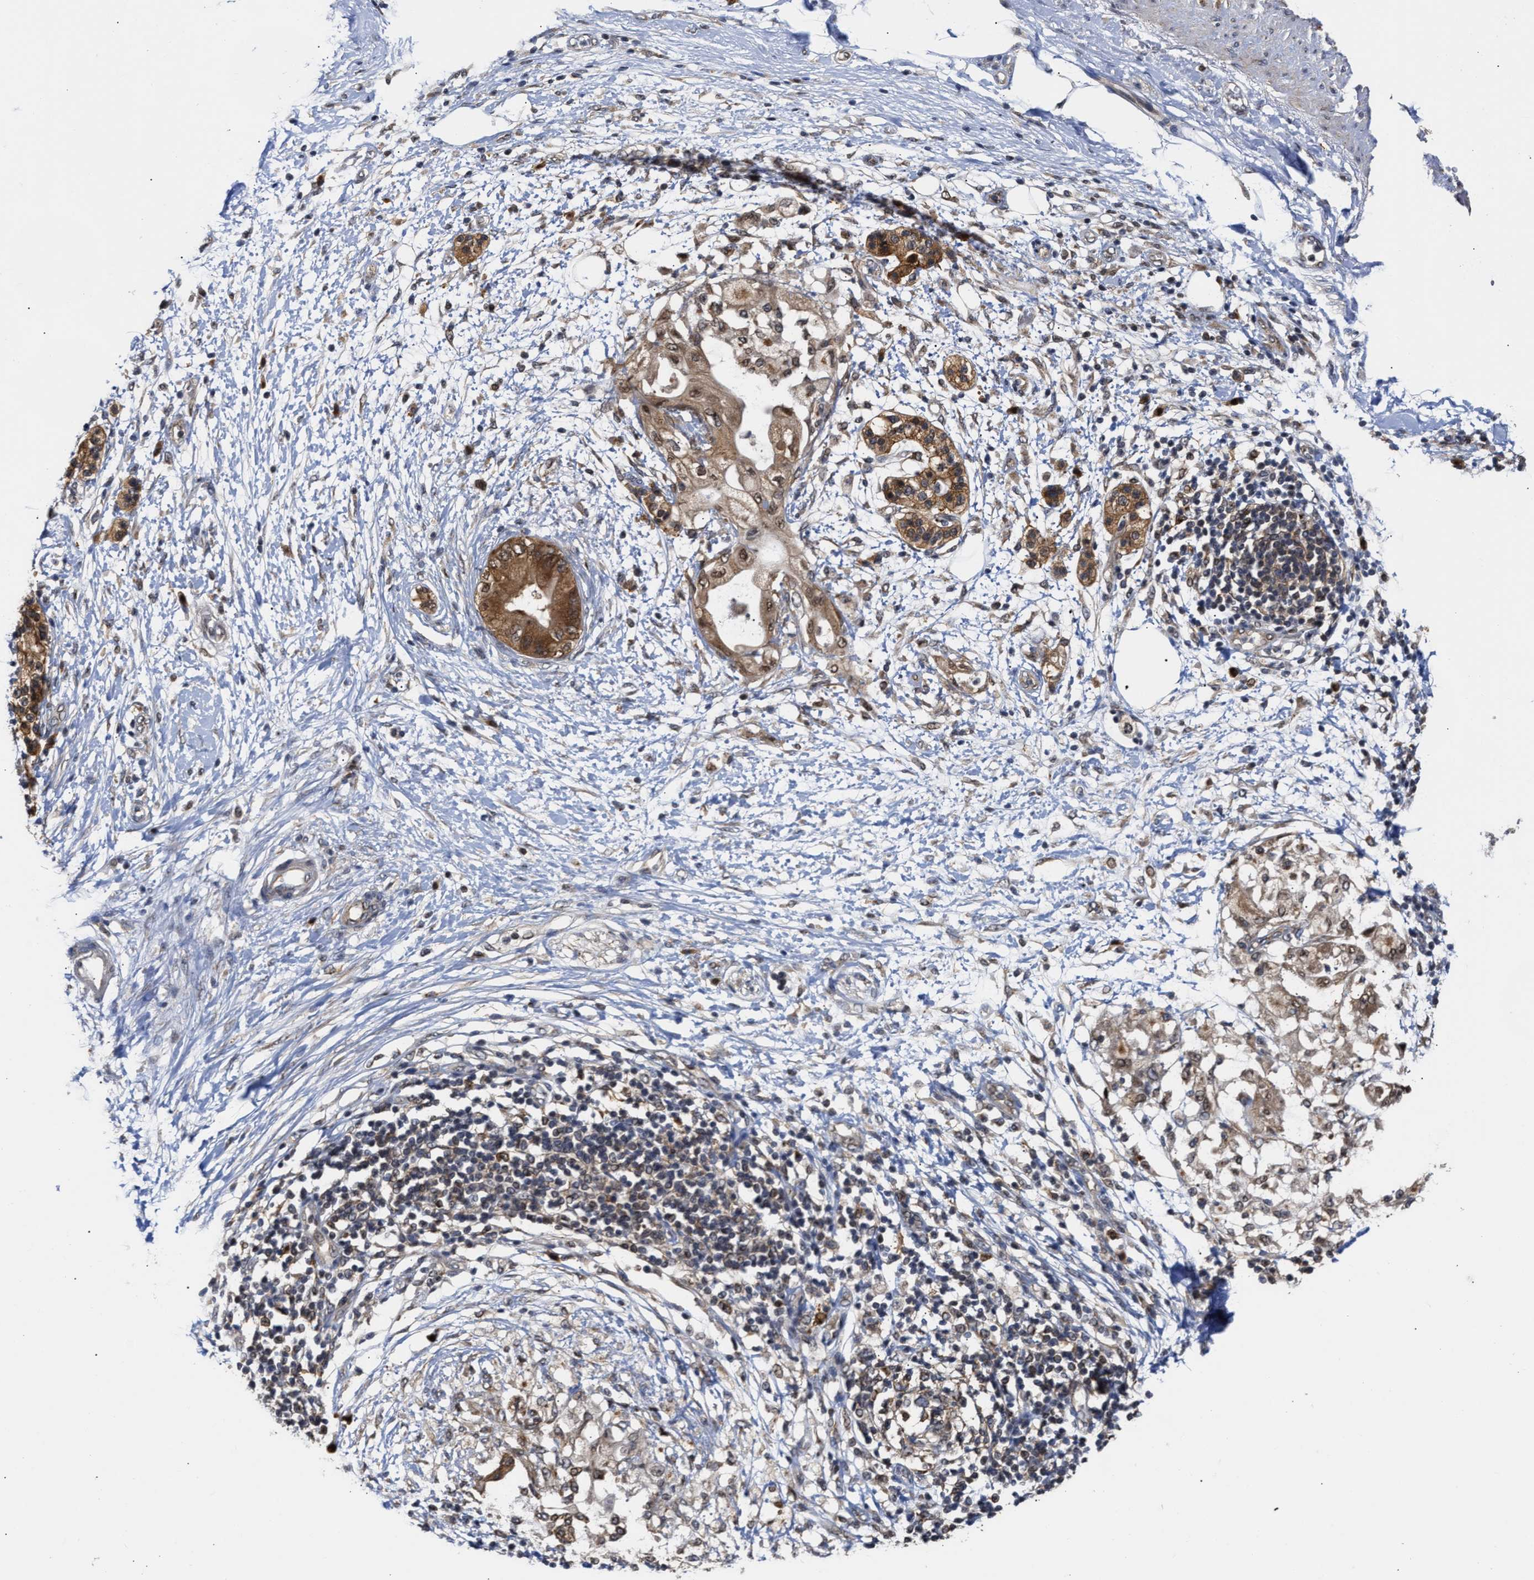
{"staining": {"intensity": "weak", "quantity": "25%-75%", "location": "cytoplasmic/membranous"}, "tissue": "adipose tissue", "cell_type": "Adipocytes", "image_type": "normal", "snomed": [{"axis": "morphology", "description": "Normal tissue, NOS"}, {"axis": "morphology", "description": "Adenocarcinoma, NOS"}, {"axis": "topography", "description": "Duodenum"}, {"axis": "topography", "description": "Peripheral nerve tissue"}], "caption": "Adipocytes display low levels of weak cytoplasmic/membranous staining in about 25%-75% of cells in benign adipose tissue.", "gene": "CLIP2", "patient": {"sex": "female", "age": 60}}